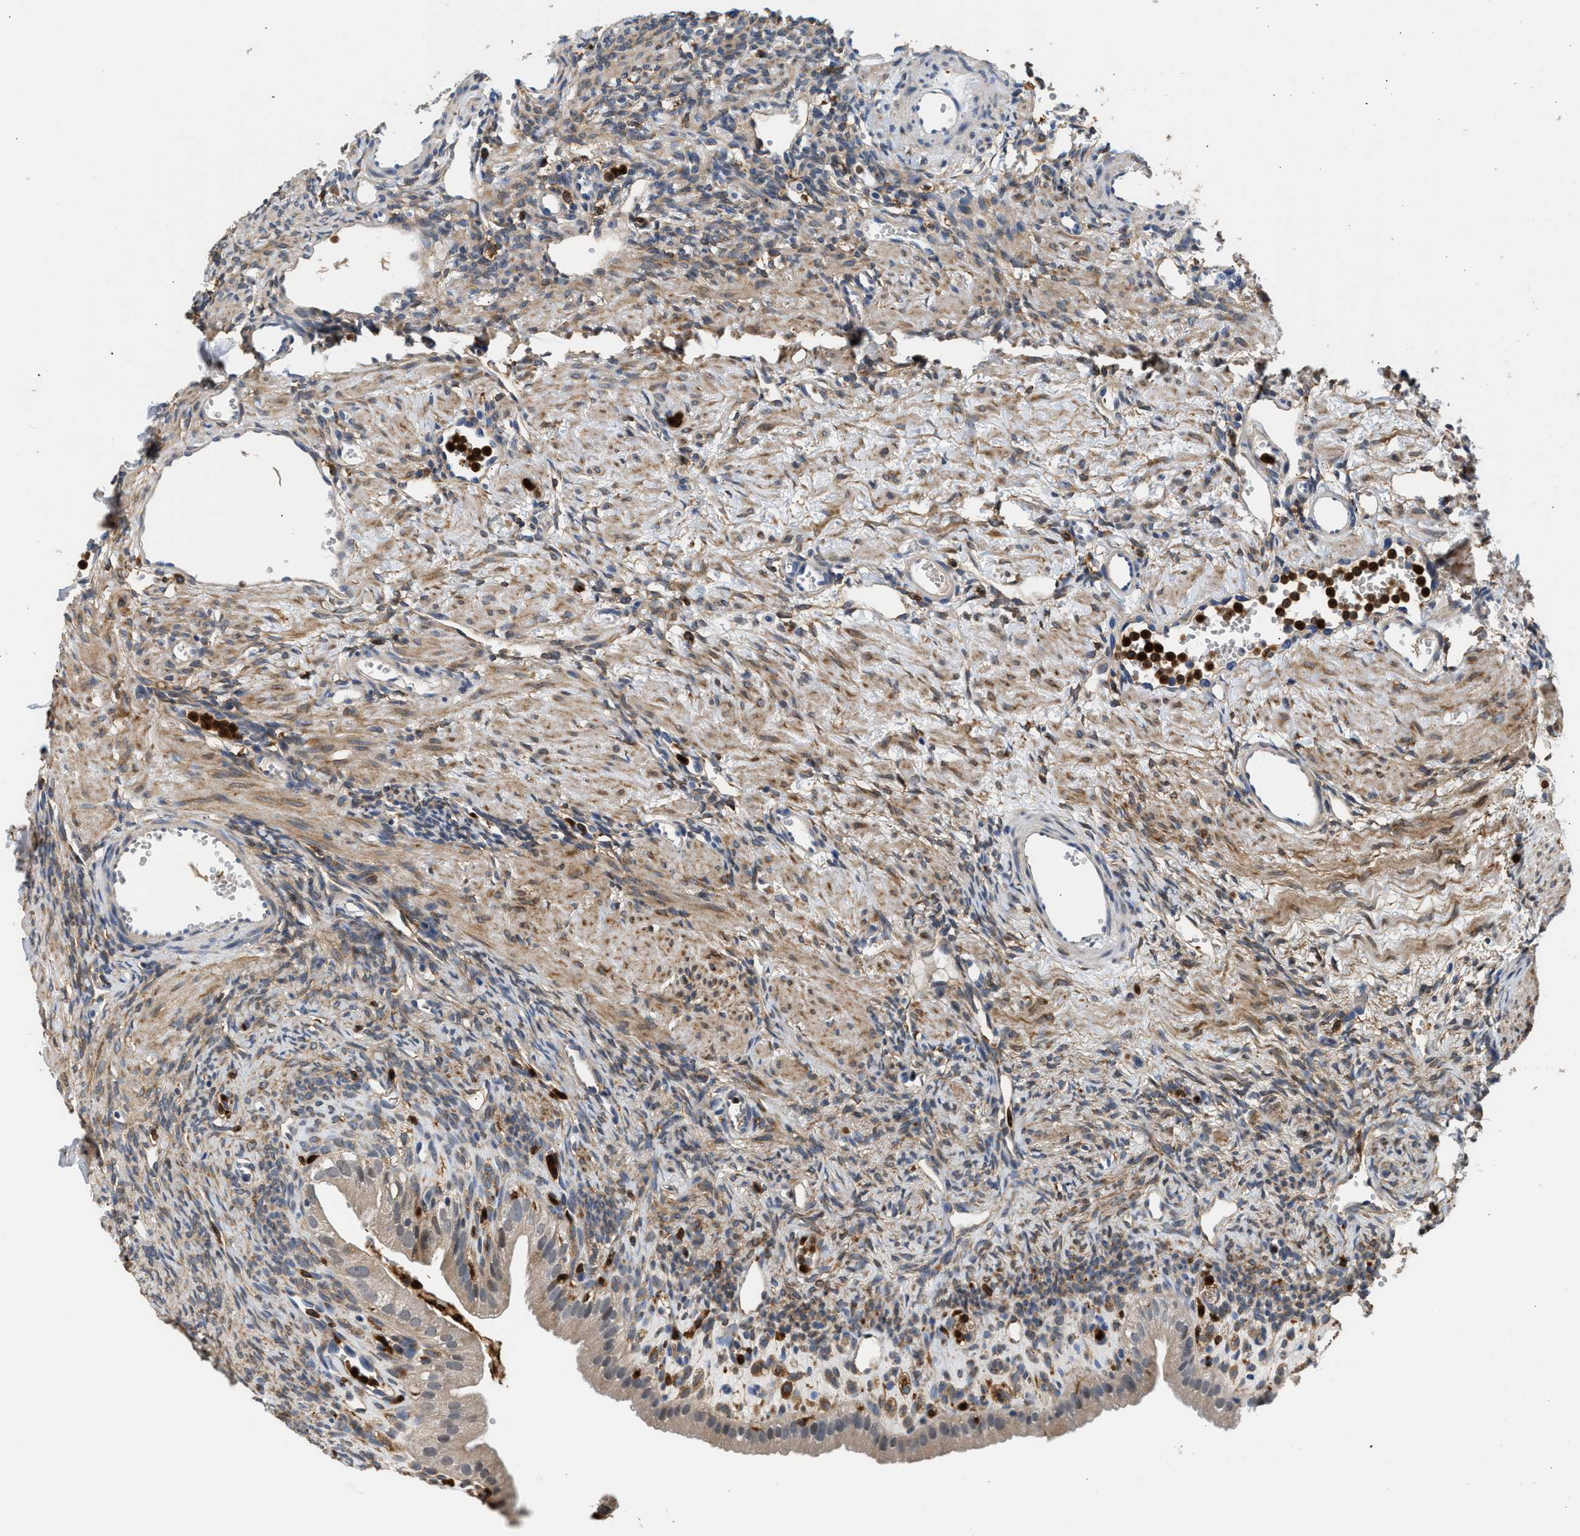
{"staining": {"intensity": "moderate", "quantity": ">75%", "location": "cytoplasmic/membranous"}, "tissue": "ovary", "cell_type": "Ovarian stroma cells", "image_type": "normal", "snomed": [{"axis": "morphology", "description": "Normal tissue, NOS"}, {"axis": "topography", "description": "Ovary"}], "caption": "Normal ovary displays moderate cytoplasmic/membranous positivity in approximately >75% of ovarian stroma cells, visualized by immunohistochemistry.", "gene": "RAB31", "patient": {"sex": "female", "age": 33}}